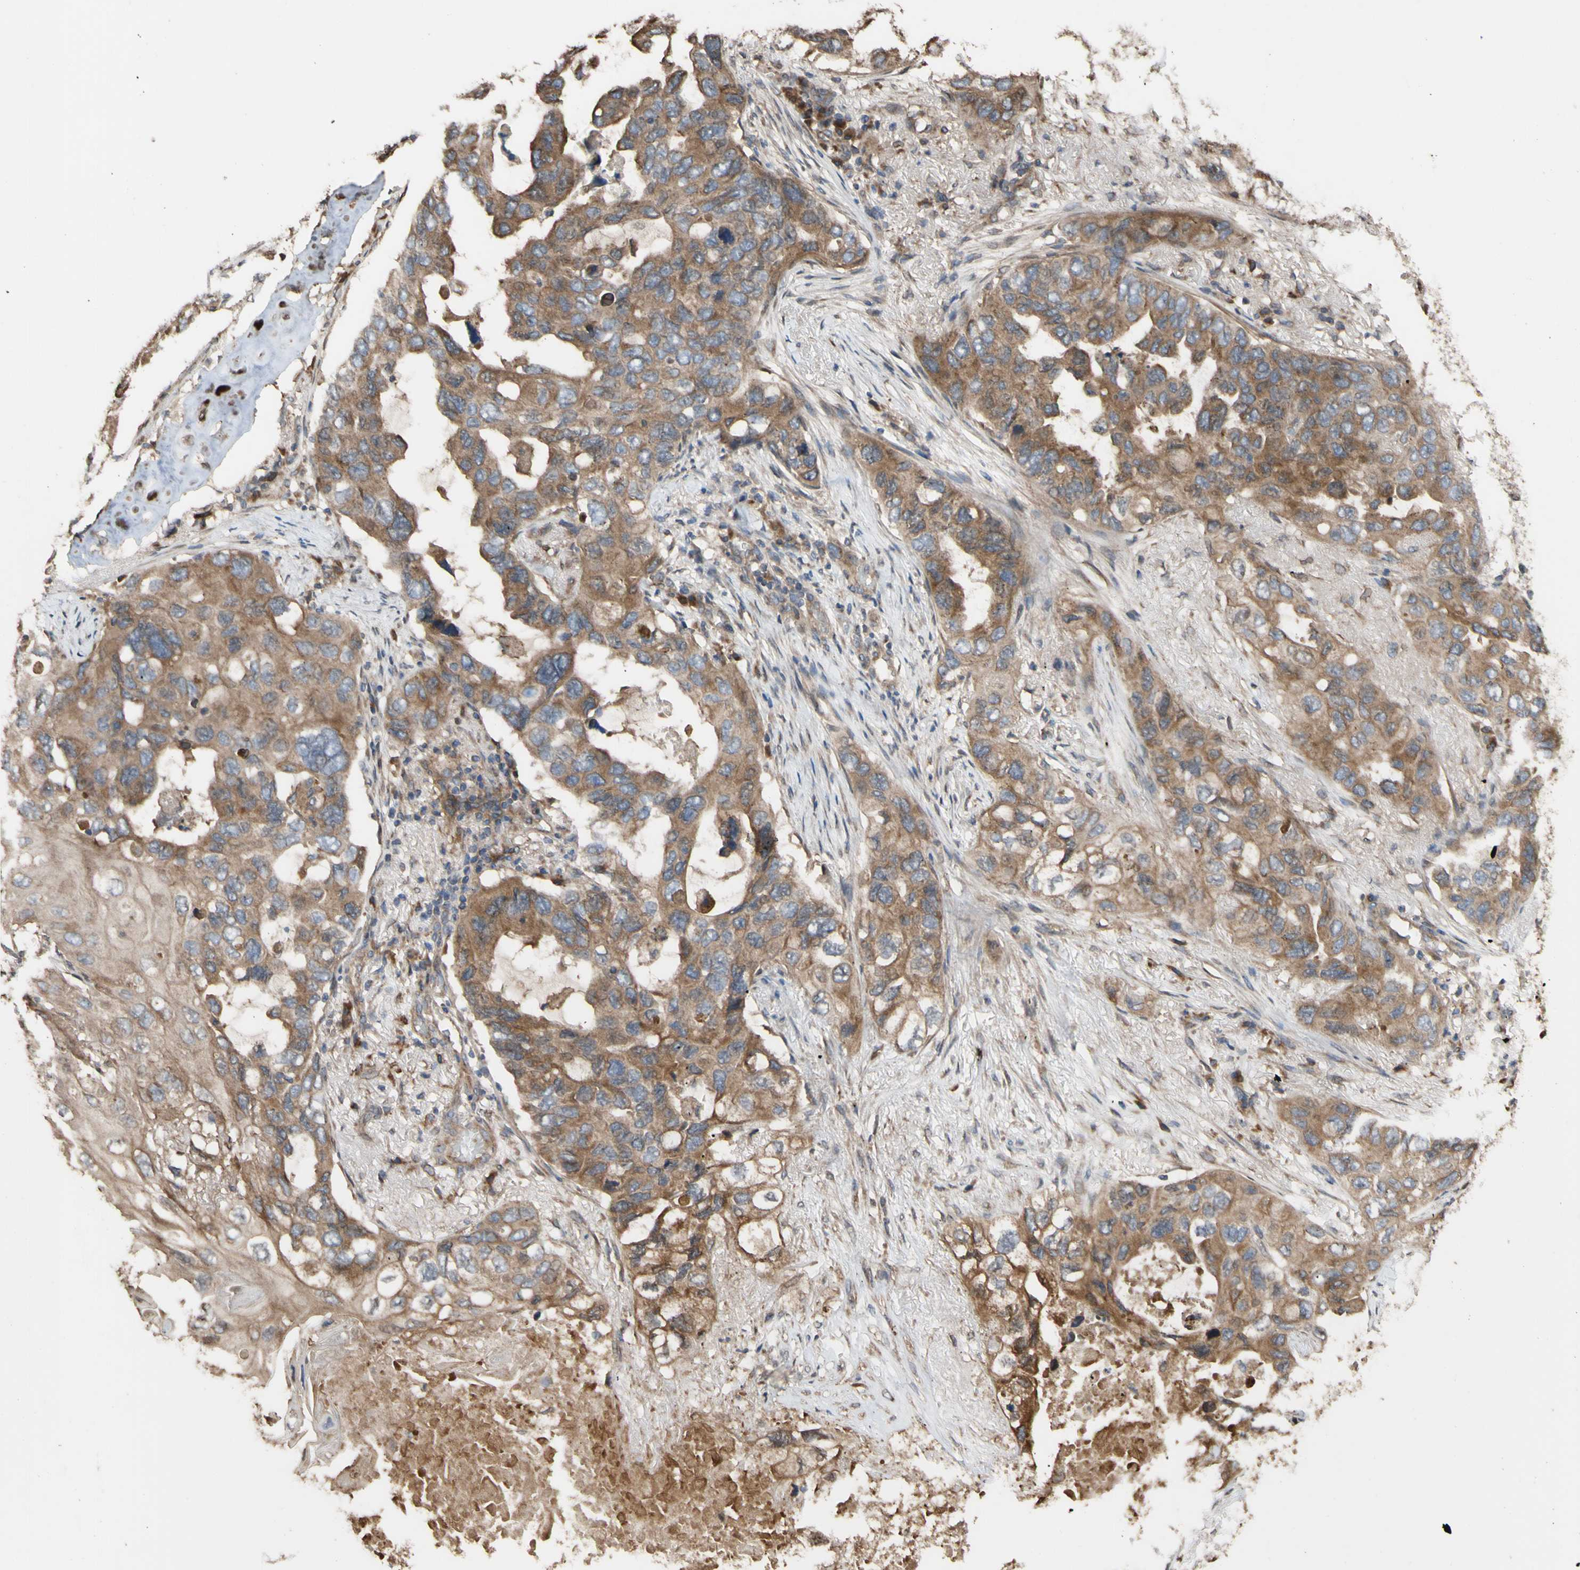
{"staining": {"intensity": "moderate", "quantity": ">75%", "location": "cytoplasmic/membranous"}, "tissue": "lung cancer", "cell_type": "Tumor cells", "image_type": "cancer", "snomed": [{"axis": "morphology", "description": "Squamous cell carcinoma, NOS"}, {"axis": "topography", "description": "Lung"}], "caption": "Immunohistochemistry (DAB (3,3'-diaminobenzidine)) staining of human lung squamous cell carcinoma demonstrates moderate cytoplasmic/membranous protein positivity in about >75% of tumor cells.", "gene": "NECTIN3", "patient": {"sex": "female", "age": 73}}